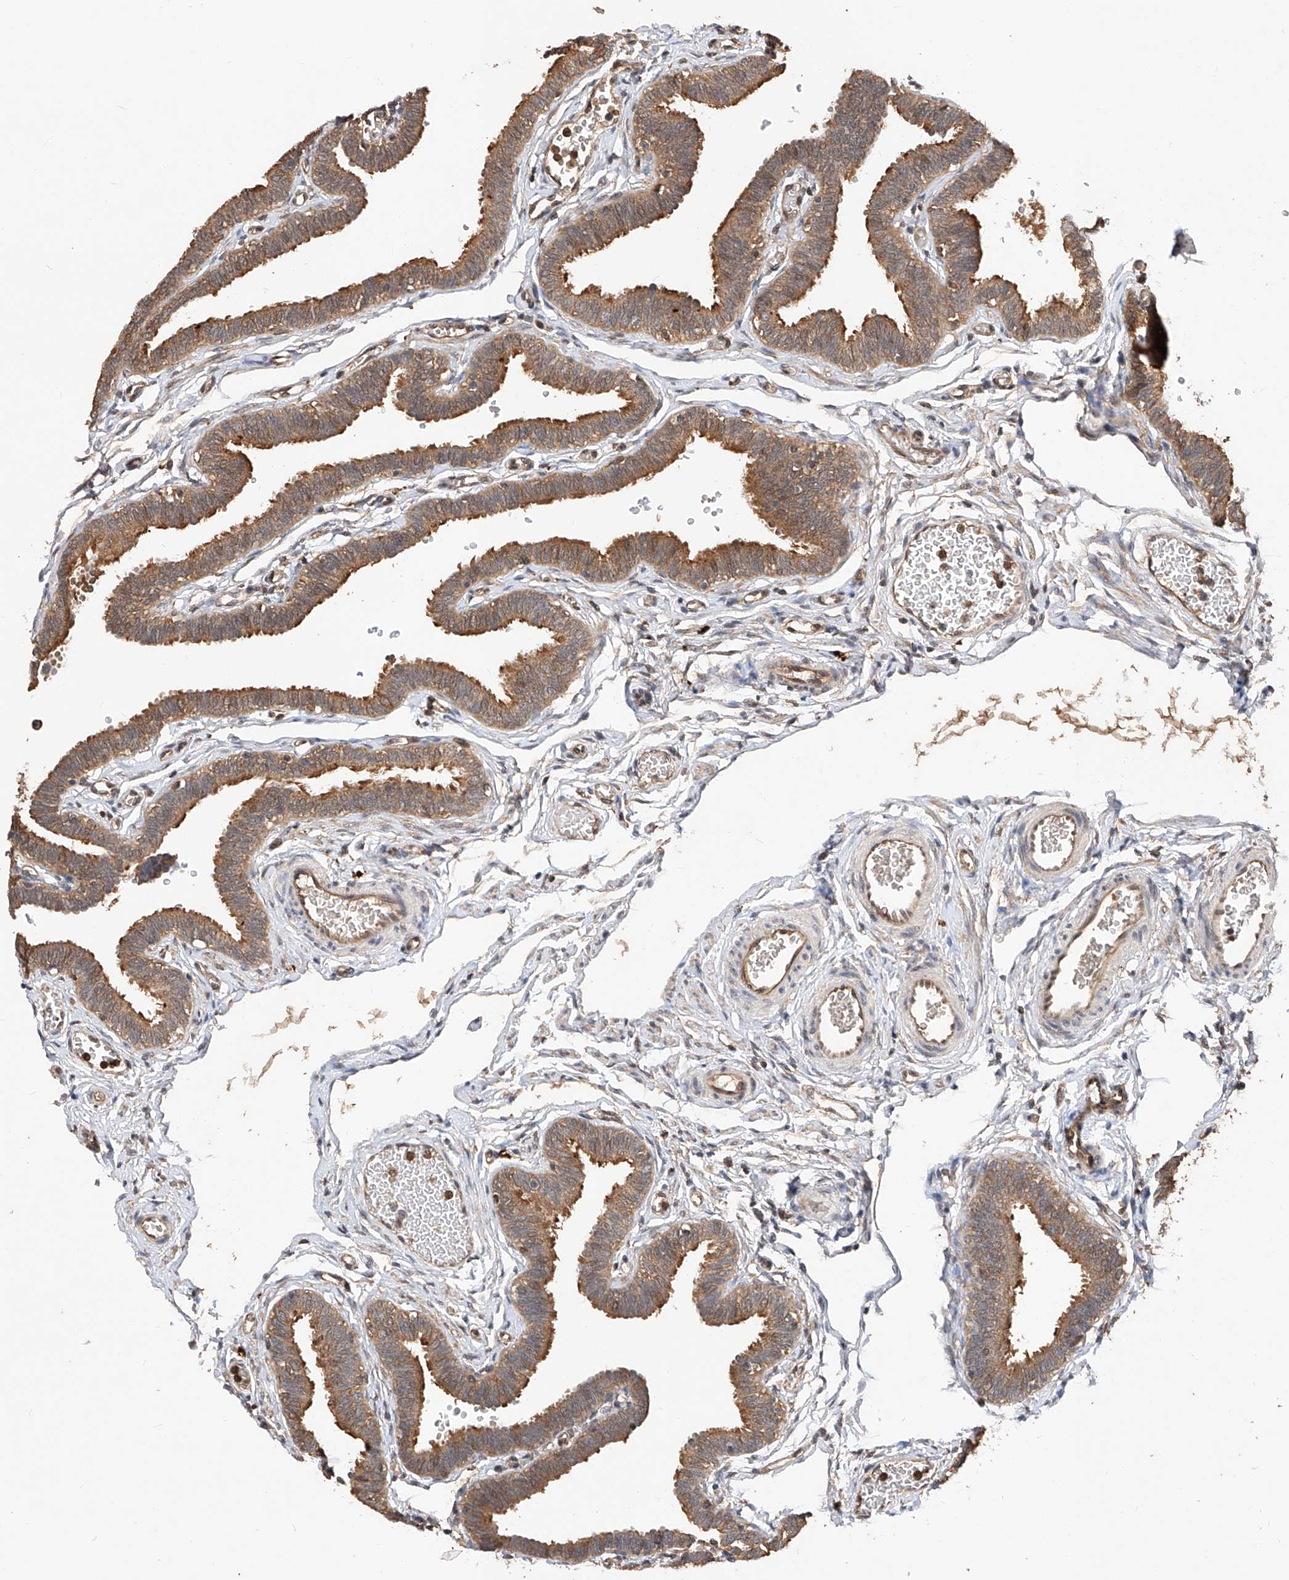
{"staining": {"intensity": "strong", "quantity": ">75%", "location": "cytoplasmic/membranous,nuclear"}, "tissue": "fallopian tube", "cell_type": "Glandular cells", "image_type": "normal", "snomed": [{"axis": "morphology", "description": "Normal tissue, NOS"}, {"axis": "topography", "description": "Fallopian tube"}, {"axis": "topography", "description": "Ovary"}], "caption": "Fallopian tube stained for a protein reveals strong cytoplasmic/membranous,nuclear positivity in glandular cells. (IHC, brightfield microscopy, high magnification).", "gene": "RILPL2", "patient": {"sex": "female", "age": 23}}